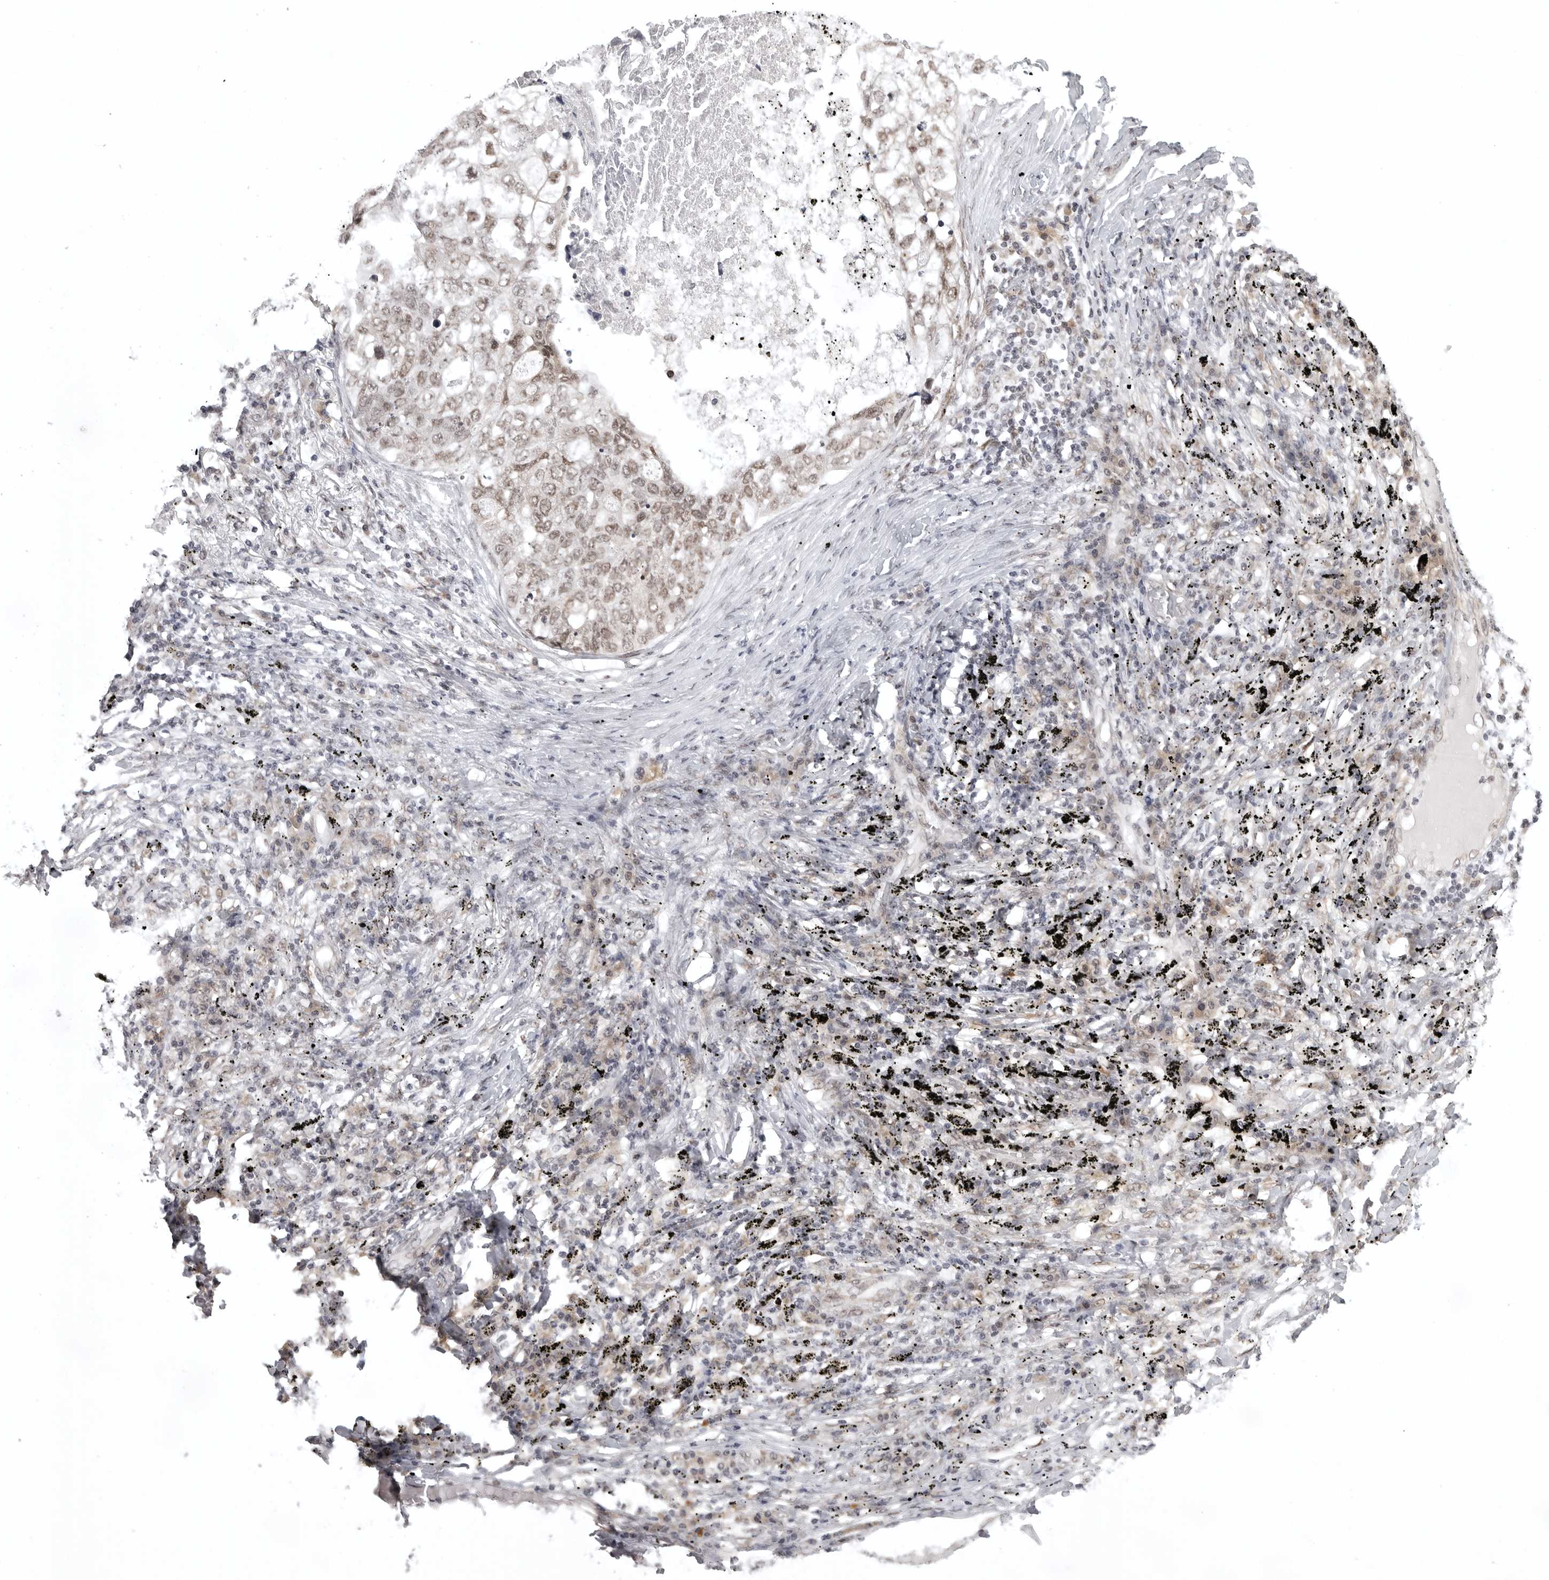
{"staining": {"intensity": "moderate", "quantity": ">75%", "location": "nuclear"}, "tissue": "lung cancer", "cell_type": "Tumor cells", "image_type": "cancer", "snomed": [{"axis": "morphology", "description": "Squamous cell carcinoma, NOS"}, {"axis": "topography", "description": "Lung"}], "caption": "DAB immunohistochemical staining of lung cancer reveals moderate nuclear protein positivity in approximately >75% of tumor cells.", "gene": "PRDM10", "patient": {"sex": "female", "age": 63}}